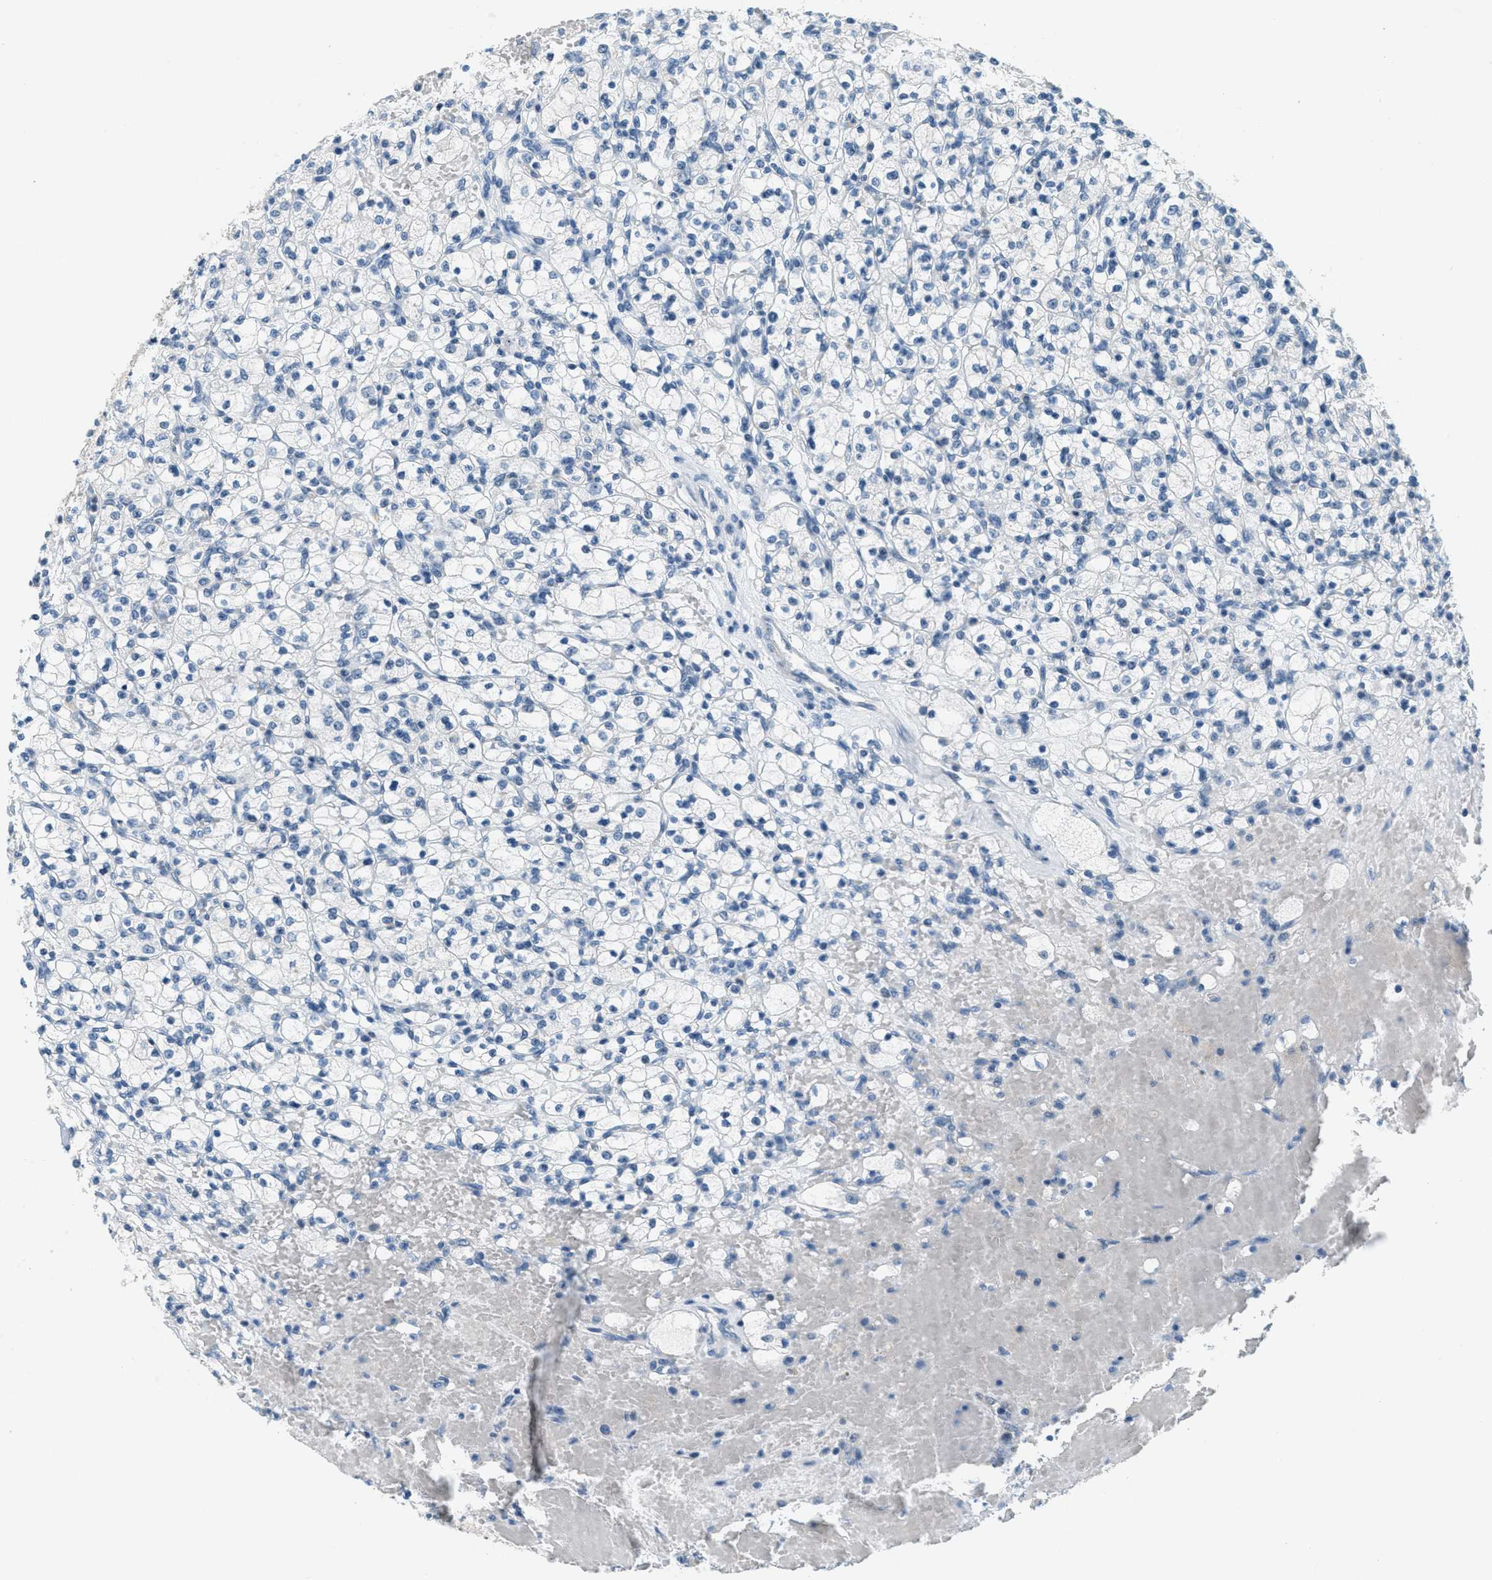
{"staining": {"intensity": "negative", "quantity": "none", "location": "none"}, "tissue": "renal cancer", "cell_type": "Tumor cells", "image_type": "cancer", "snomed": [{"axis": "morphology", "description": "Adenocarcinoma, NOS"}, {"axis": "topography", "description": "Kidney"}], "caption": "Renal cancer was stained to show a protein in brown. There is no significant expression in tumor cells.", "gene": "FYN", "patient": {"sex": "female", "age": 83}}